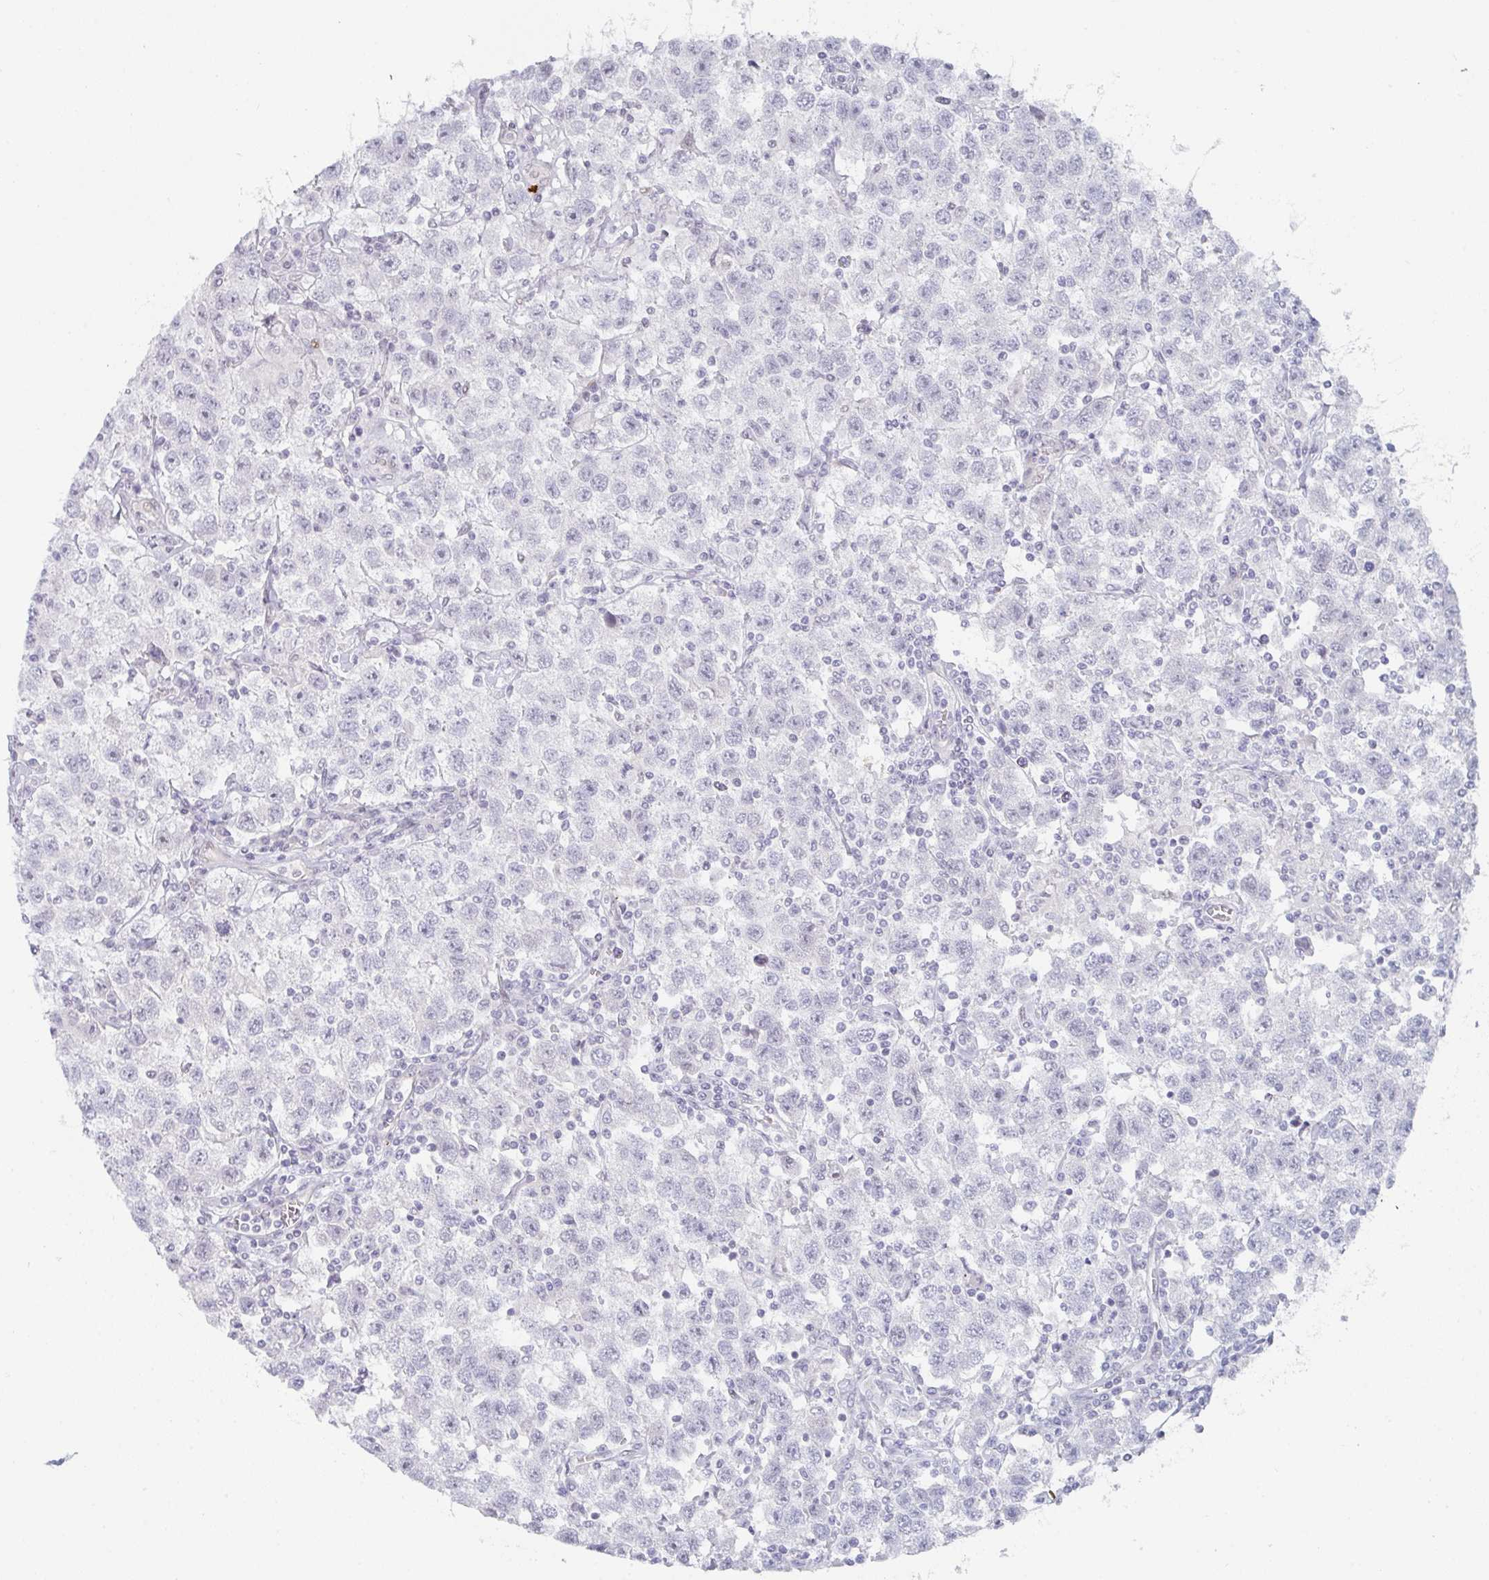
{"staining": {"intensity": "negative", "quantity": "none", "location": "none"}, "tissue": "testis cancer", "cell_type": "Tumor cells", "image_type": "cancer", "snomed": [{"axis": "morphology", "description": "Seminoma, NOS"}, {"axis": "topography", "description": "Testis"}], "caption": "The micrograph demonstrates no staining of tumor cells in testis cancer.", "gene": "POU2AF2", "patient": {"sex": "male", "age": 41}}